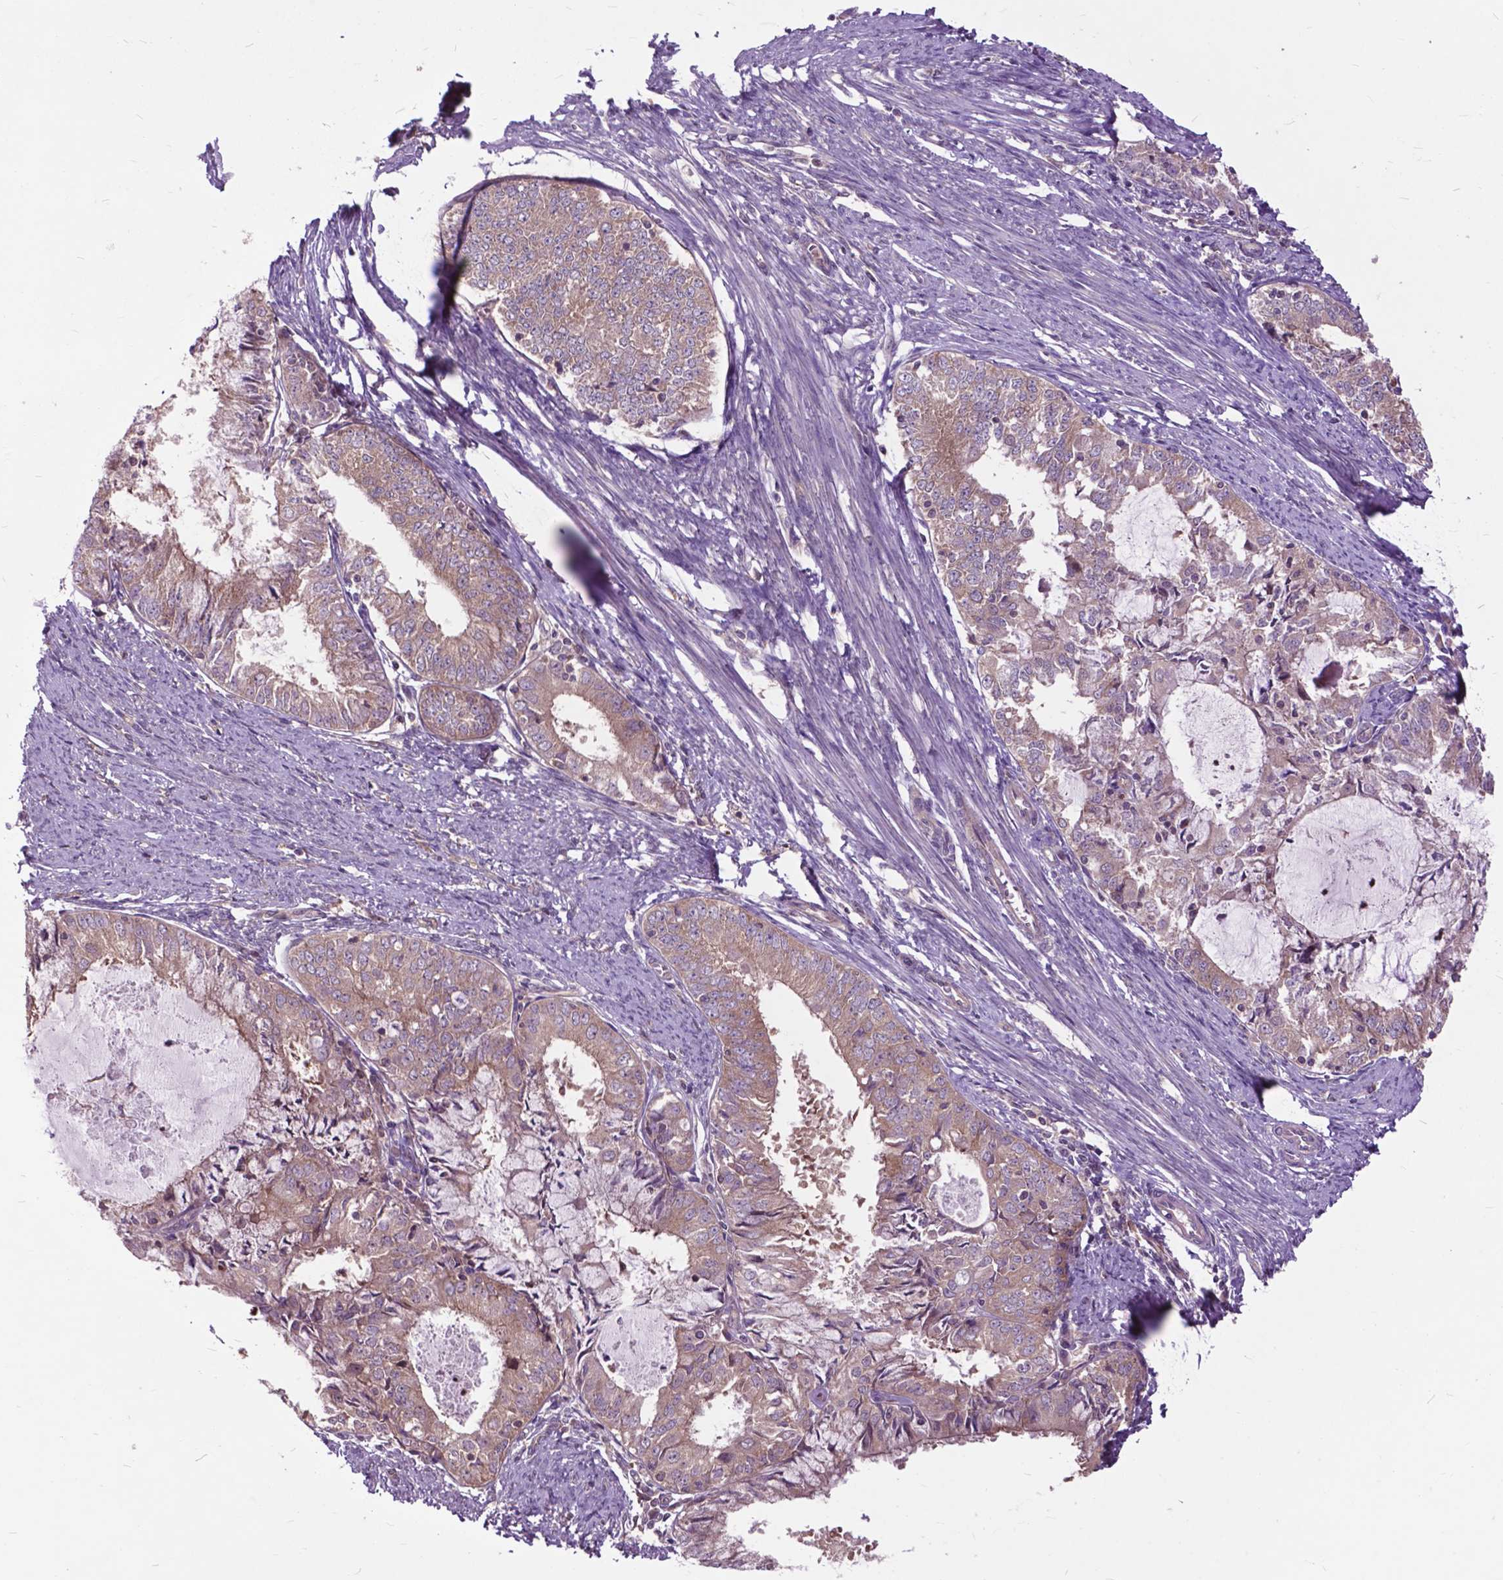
{"staining": {"intensity": "weak", "quantity": ">75%", "location": "cytoplasmic/membranous"}, "tissue": "endometrial cancer", "cell_type": "Tumor cells", "image_type": "cancer", "snomed": [{"axis": "morphology", "description": "Adenocarcinoma, NOS"}, {"axis": "topography", "description": "Endometrium"}], "caption": "The micrograph exhibits a brown stain indicating the presence of a protein in the cytoplasmic/membranous of tumor cells in endometrial adenocarcinoma.", "gene": "ARAF", "patient": {"sex": "female", "age": 57}}